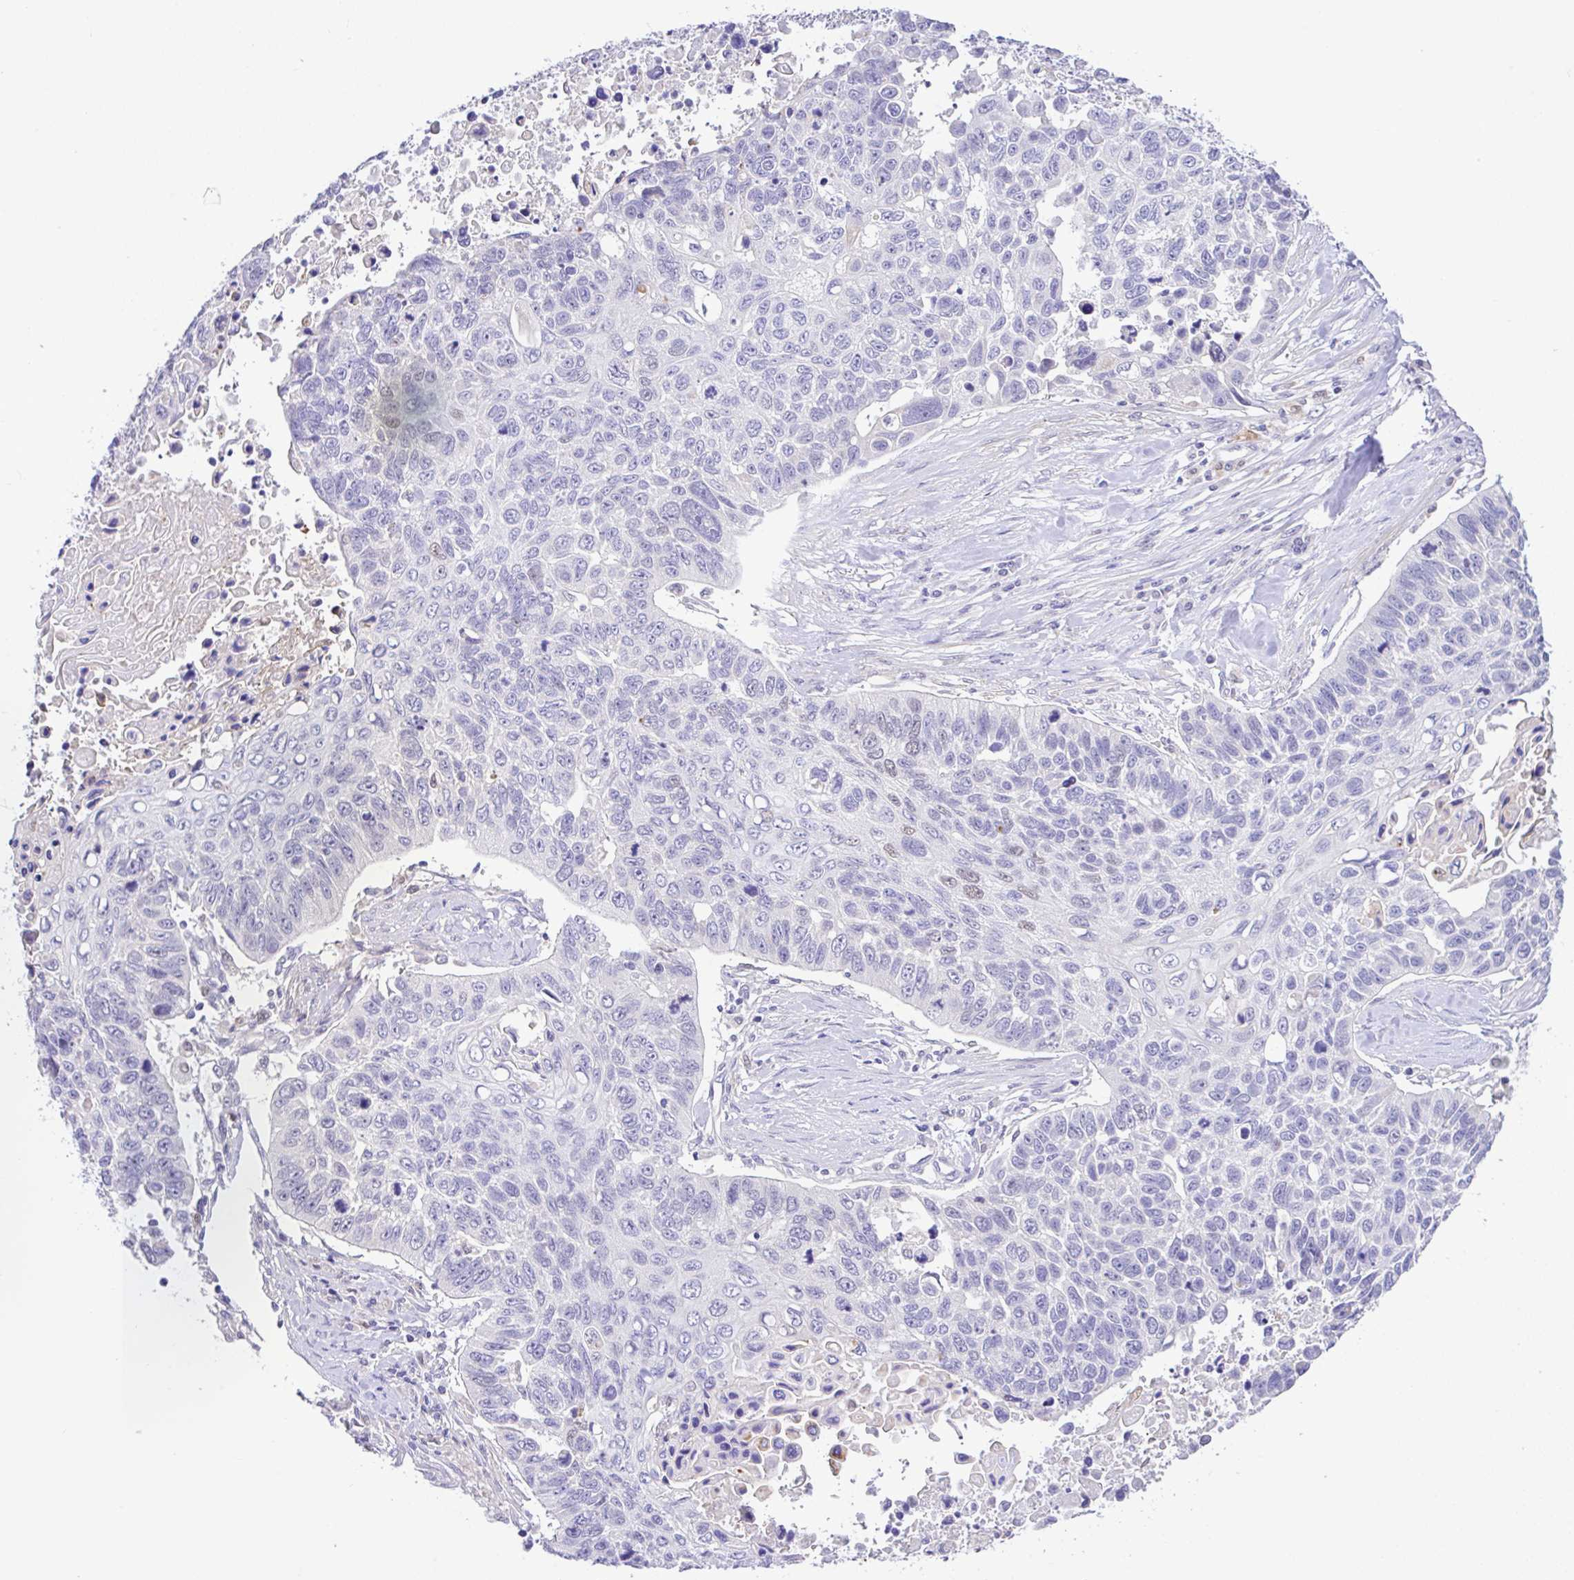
{"staining": {"intensity": "negative", "quantity": "none", "location": "none"}, "tissue": "lung cancer", "cell_type": "Tumor cells", "image_type": "cancer", "snomed": [{"axis": "morphology", "description": "Squamous cell carcinoma, NOS"}, {"axis": "topography", "description": "Lung"}], "caption": "Immunohistochemistry of lung cancer (squamous cell carcinoma) exhibits no expression in tumor cells. Brightfield microscopy of immunohistochemistry stained with DAB (3,3'-diaminobenzidine) (brown) and hematoxylin (blue), captured at high magnification.", "gene": "ANO4", "patient": {"sex": "male", "age": 62}}